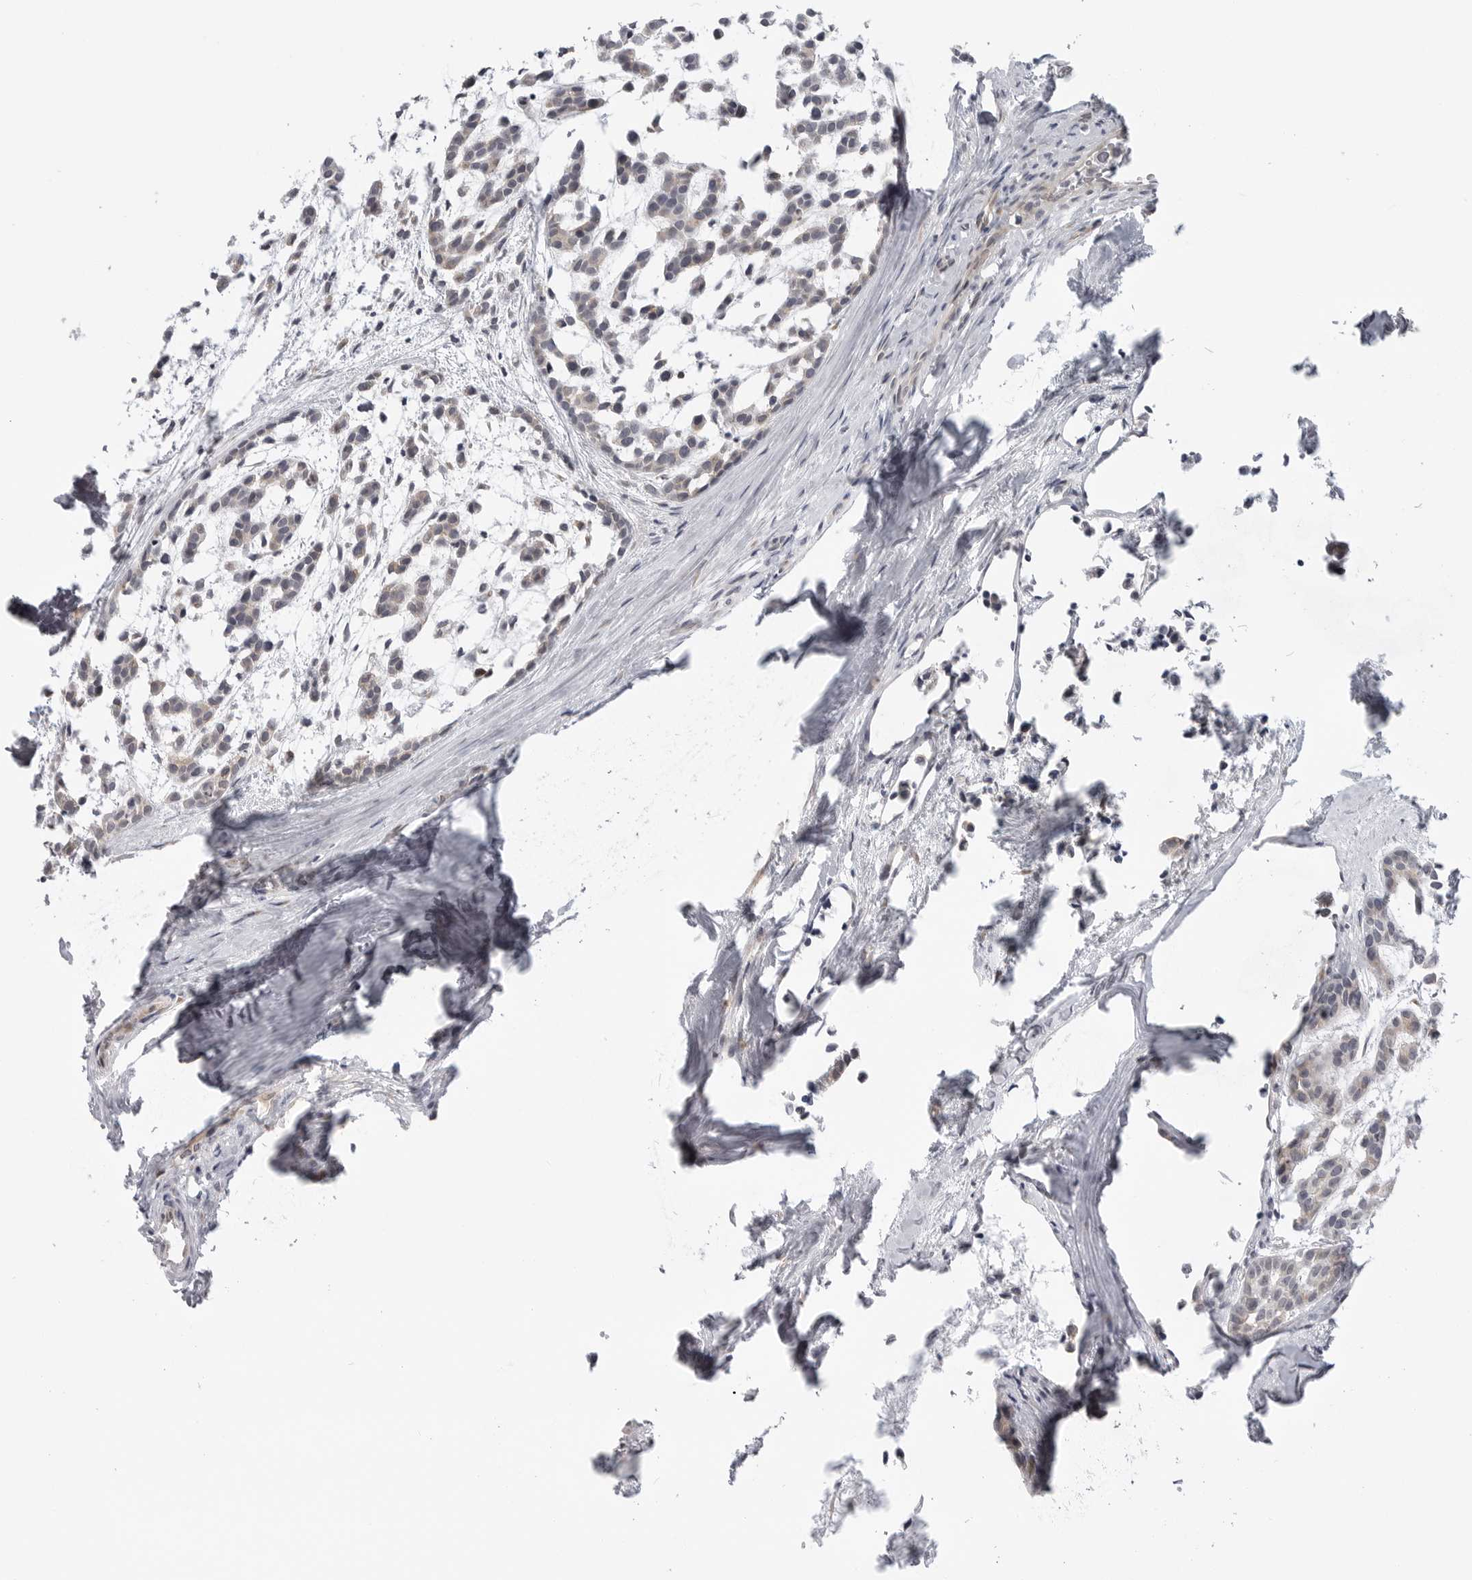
{"staining": {"intensity": "negative", "quantity": "none", "location": "none"}, "tissue": "head and neck cancer", "cell_type": "Tumor cells", "image_type": "cancer", "snomed": [{"axis": "morphology", "description": "Adenocarcinoma, NOS"}, {"axis": "morphology", "description": "Adenoma, NOS"}, {"axis": "topography", "description": "Head-Neck"}], "caption": "IHC image of human head and neck adenoma stained for a protein (brown), which shows no expression in tumor cells.", "gene": "LRRC45", "patient": {"sex": "female", "age": 55}}